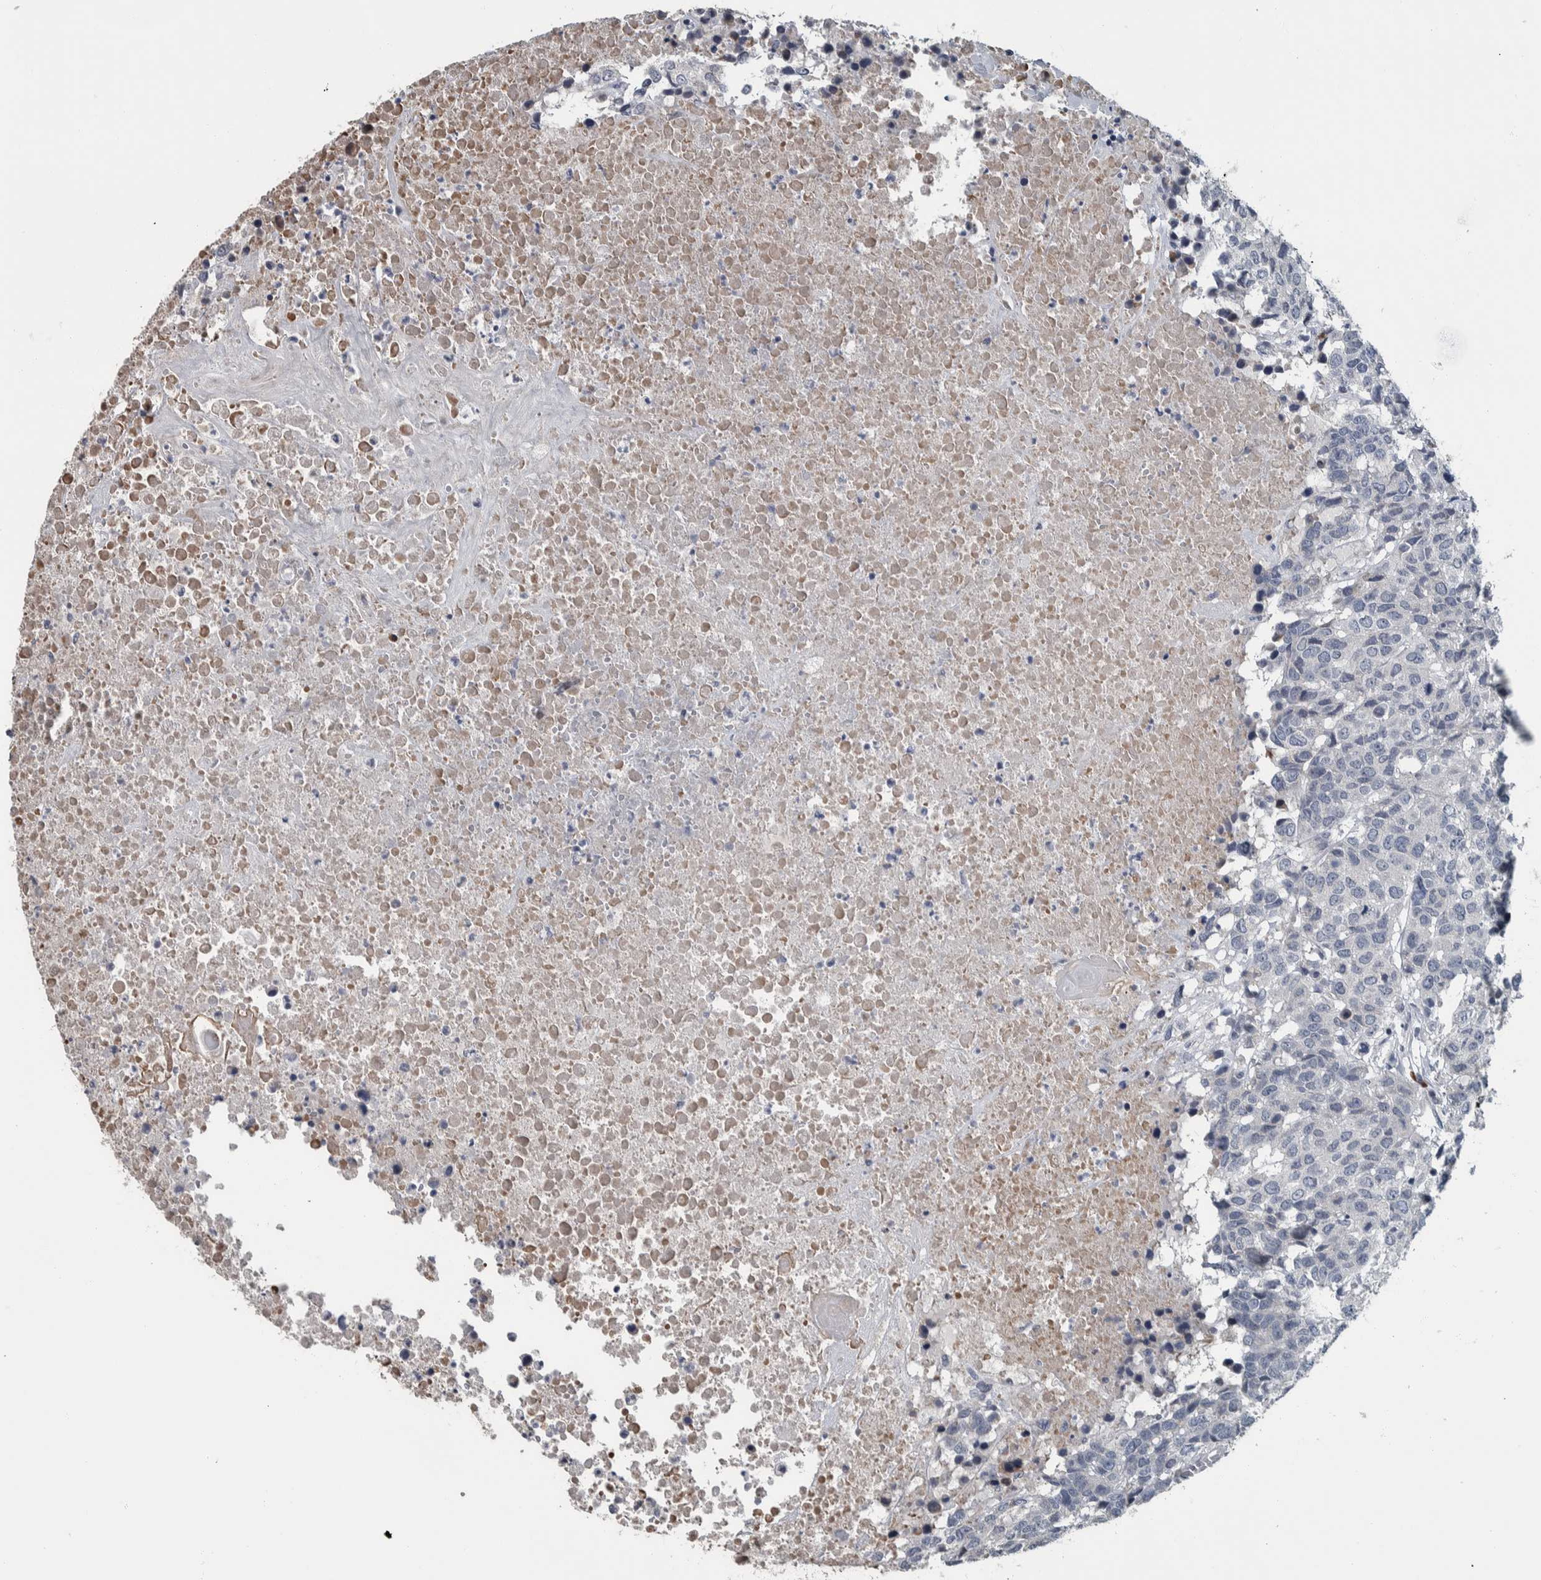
{"staining": {"intensity": "negative", "quantity": "none", "location": "none"}, "tissue": "head and neck cancer", "cell_type": "Tumor cells", "image_type": "cancer", "snomed": [{"axis": "morphology", "description": "Squamous cell carcinoma, NOS"}, {"axis": "topography", "description": "Head-Neck"}], "caption": "Immunohistochemistry (IHC) photomicrograph of neoplastic tissue: human squamous cell carcinoma (head and neck) stained with DAB shows no significant protein staining in tumor cells. (Stains: DAB (3,3'-diaminobenzidine) immunohistochemistry with hematoxylin counter stain, Microscopy: brightfield microscopy at high magnification).", "gene": "CAVIN4", "patient": {"sex": "male", "age": 66}}